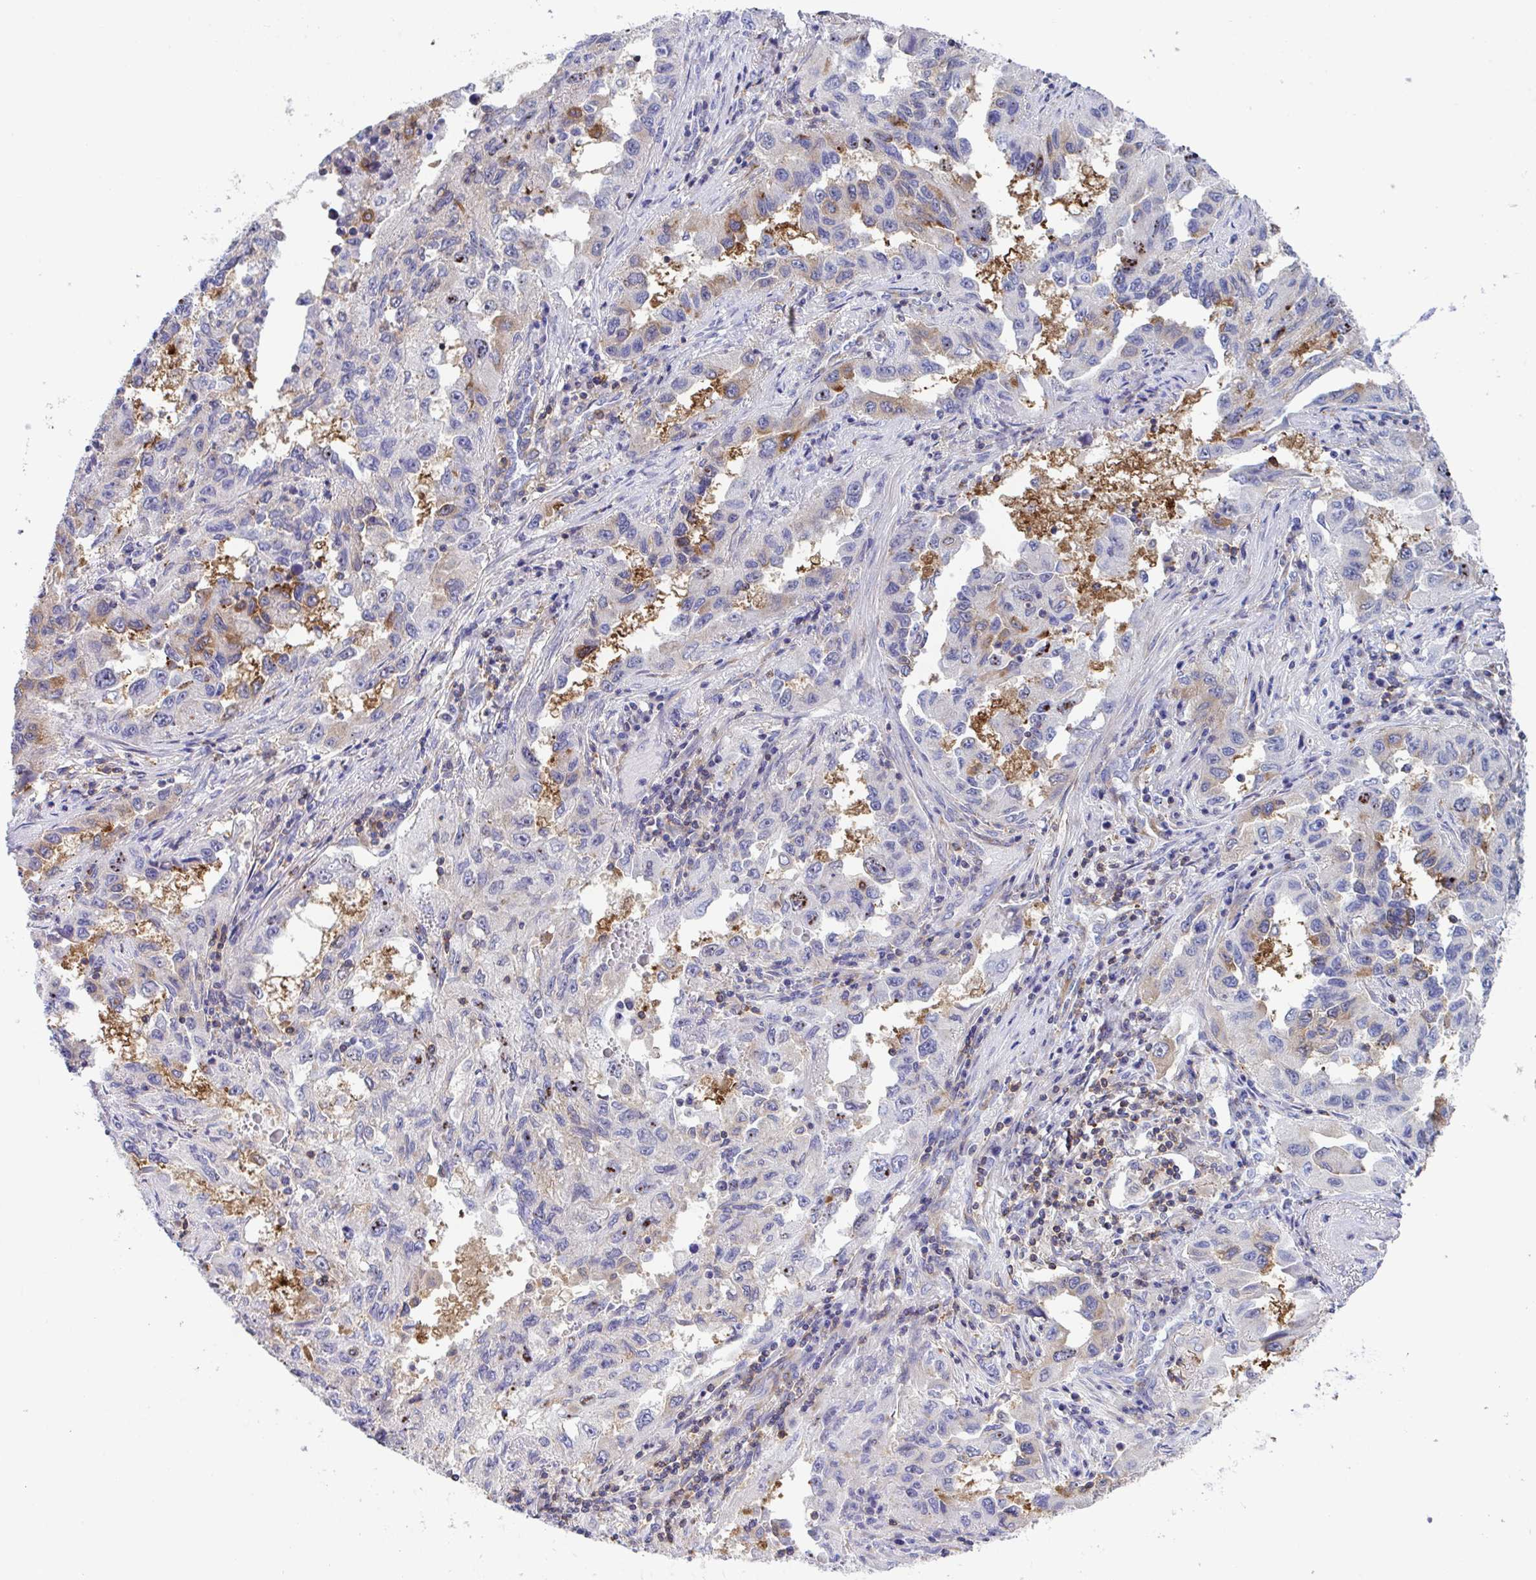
{"staining": {"intensity": "weak", "quantity": "<25%", "location": "cytoplasmic/membranous"}, "tissue": "lung cancer", "cell_type": "Tumor cells", "image_type": "cancer", "snomed": [{"axis": "morphology", "description": "Adenocarcinoma, NOS"}, {"axis": "topography", "description": "Lung"}], "caption": "Immunohistochemical staining of human lung adenocarcinoma exhibits no significant positivity in tumor cells.", "gene": "WNK1", "patient": {"sex": "female", "age": 73}}